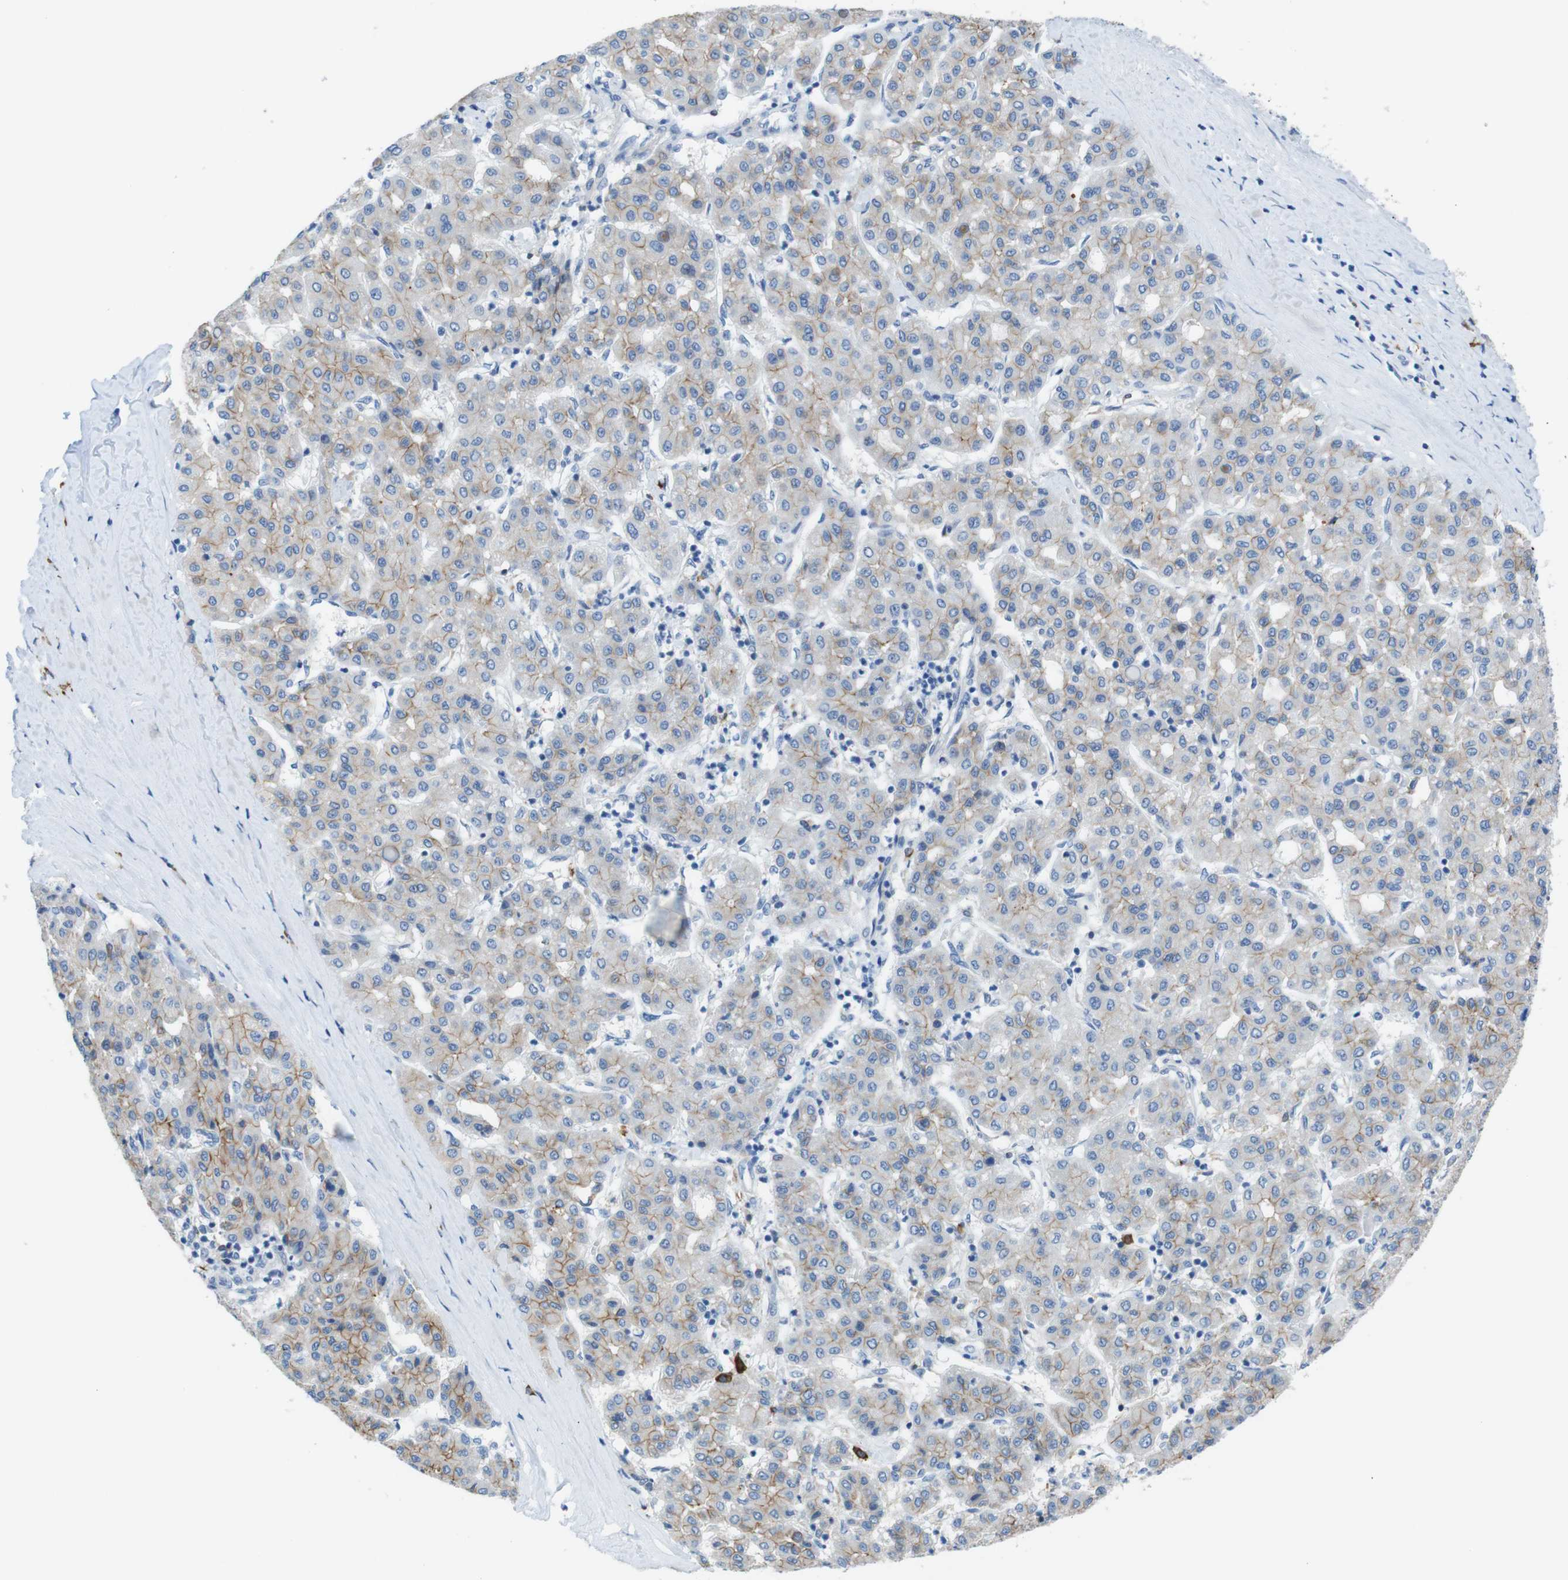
{"staining": {"intensity": "moderate", "quantity": "25%-75%", "location": "cytoplasmic/membranous"}, "tissue": "liver cancer", "cell_type": "Tumor cells", "image_type": "cancer", "snomed": [{"axis": "morphology", "description": "Carcinoma, Hepatocellular, NOS"}, {"axis": "topography", "description": "Liver"}], "caption": "This is an image of immunohistochemistry (IHC) staining of liver cancer, which shows moderate positivity in the cytoplasmic/membranous of tumor cells.", "gene": "CLMN", "patient": {"sex": "male", "age": 65}}